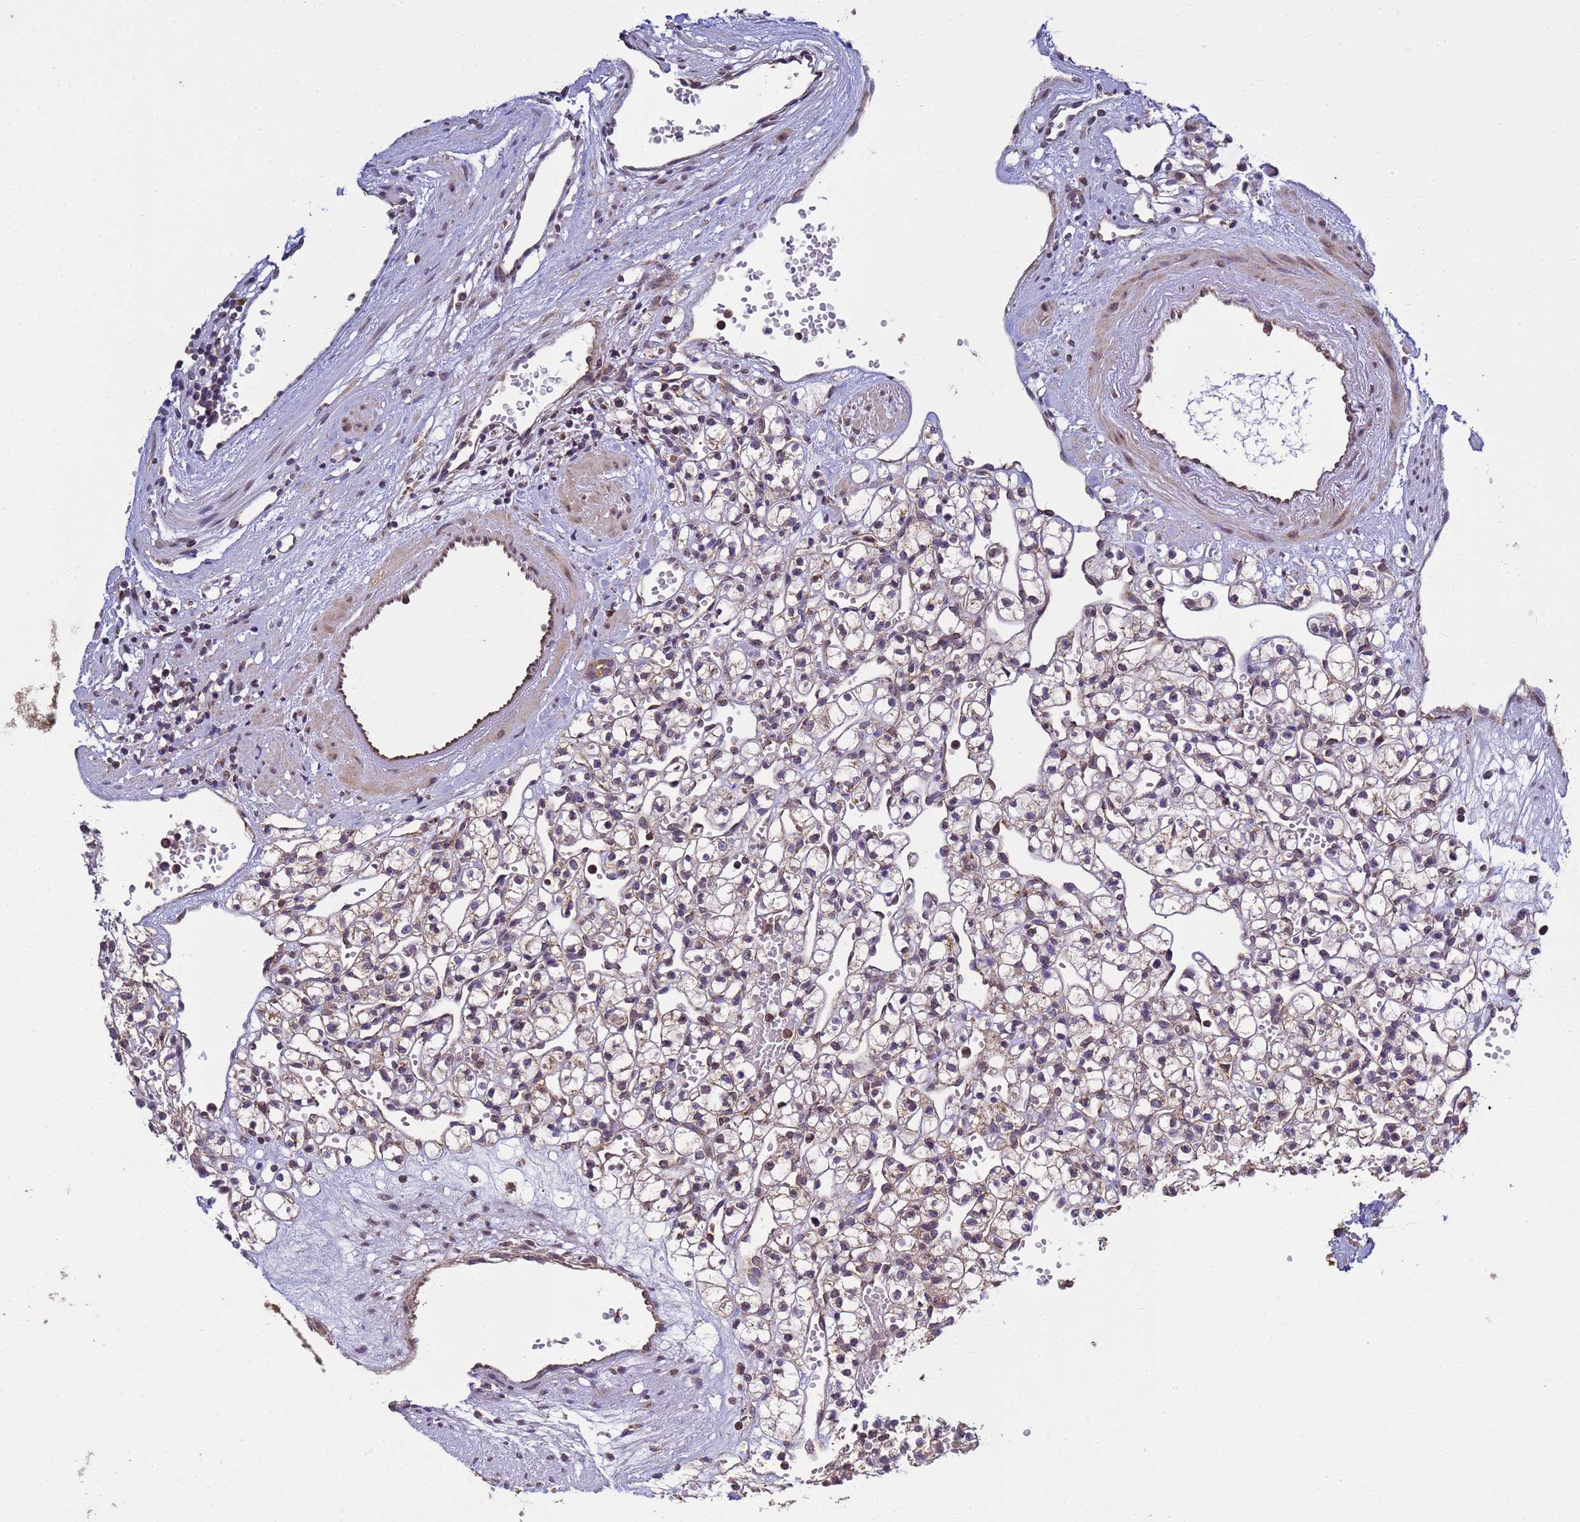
{"staining": {"intensity": "weak", "quantity": ">75%", "location": "cytoplasmic/membranous"}, "tissue": "renal cancer", "cell_type": "Tumor cells", "image_type": "cancer", "snomed": [{"axis": "morphology", "description": "Adenocarcinoma, NOS"}, {"axis": "topography", "description": "Kidney"}], "caption": "The histopathology image demonstrates staining of renal cancer, revealing weak cytoplasmic/membranous protein positivity (brown color) within tumor cells.", "gene": "P2RX7", "patient": {"sex": "female", "age": 59}}